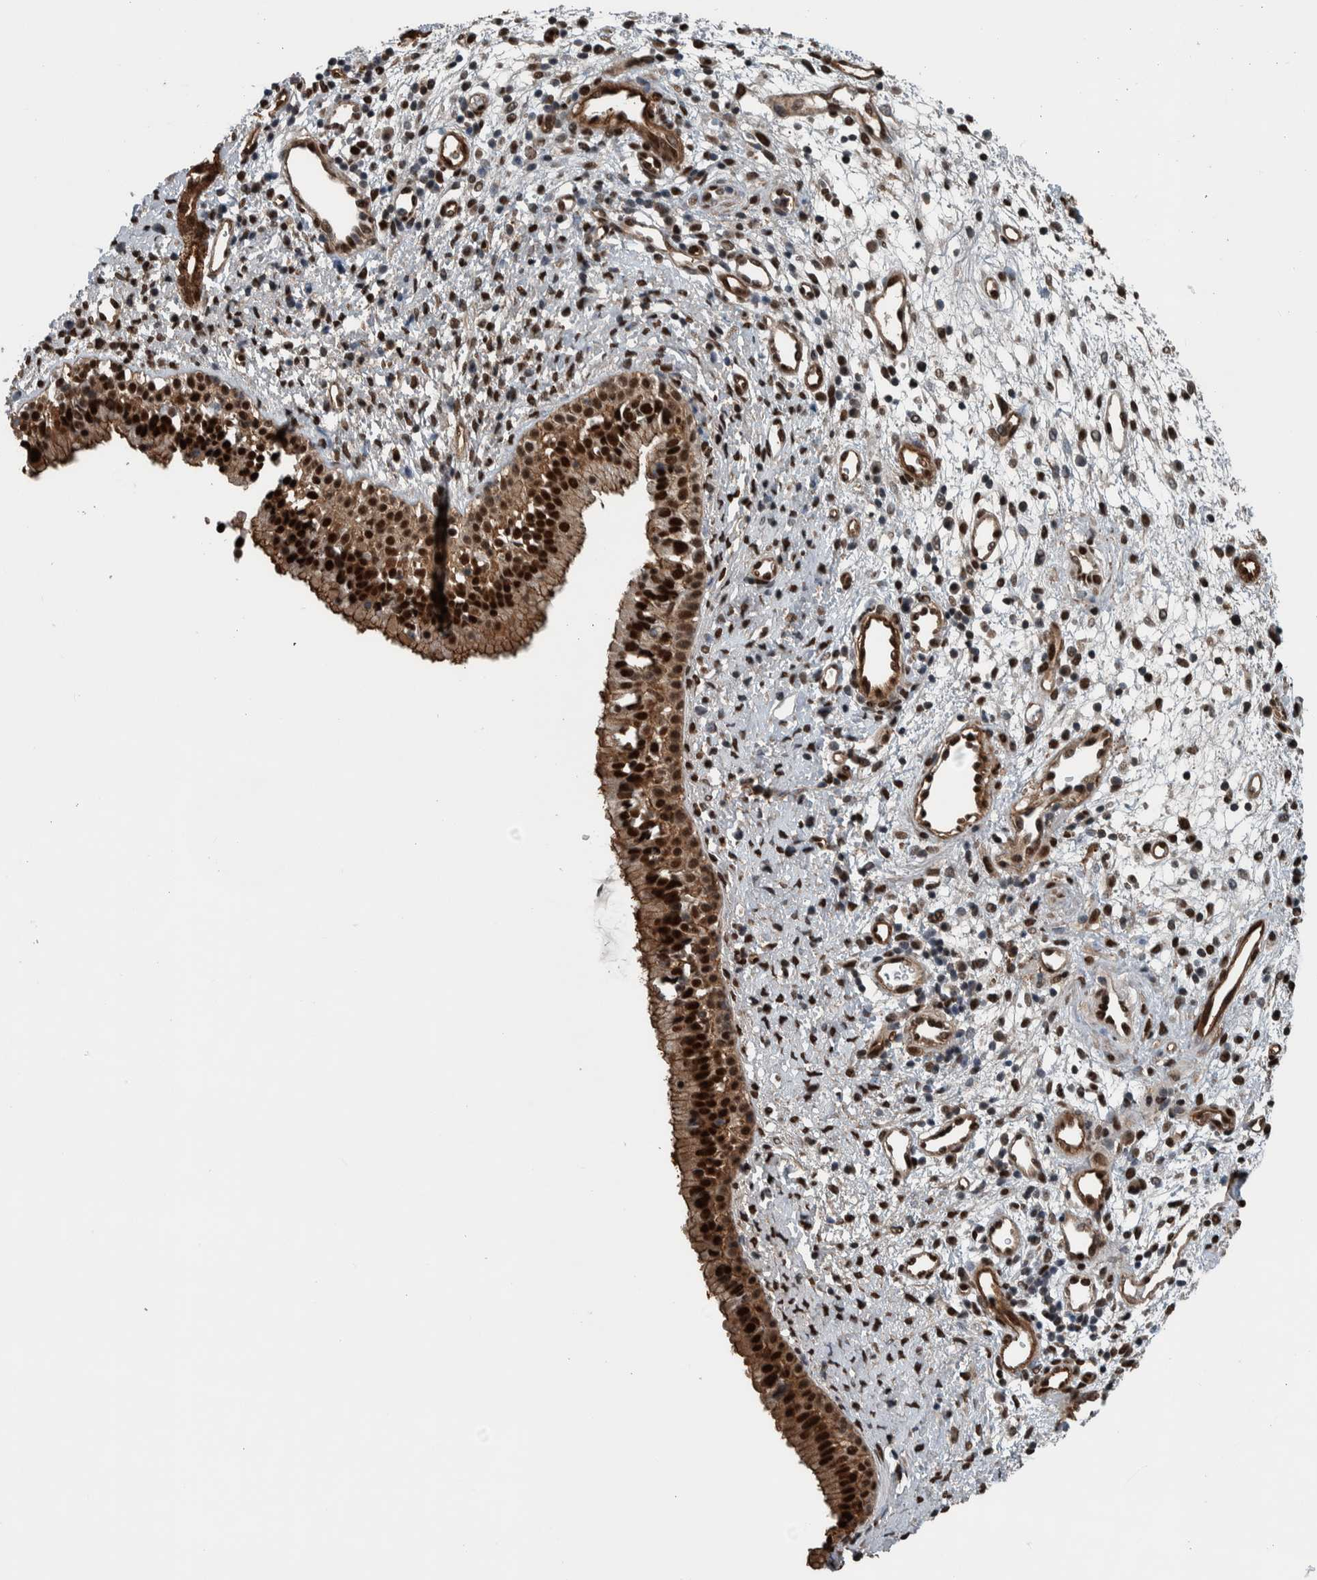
{"staining": {"intensity": "strong", "quantity": ">75%", "location": "cytoplasmic/membranous,nuclear"}, "tissue": "nasopharynx", "cell_type": "Respiratory epithelial cells", "image_type": "normal", "snomed": [{"axis": "morphology", "description": "Normal tissue, NOS"}, {"axis": "topography", "description": "Nasopharynx"}], "caption": "This micrograph reveals unremarkable nasopharynx stained with immunohistochemistry to label a protein in brown. The cytoplasmic/membranous,nuclear of respiratory epithelial cells show strong positivity for the protein. Nuclei are counter-stained blue.", "gene": "FAM135B", "patient": {"sex": "male", "age": 22}}